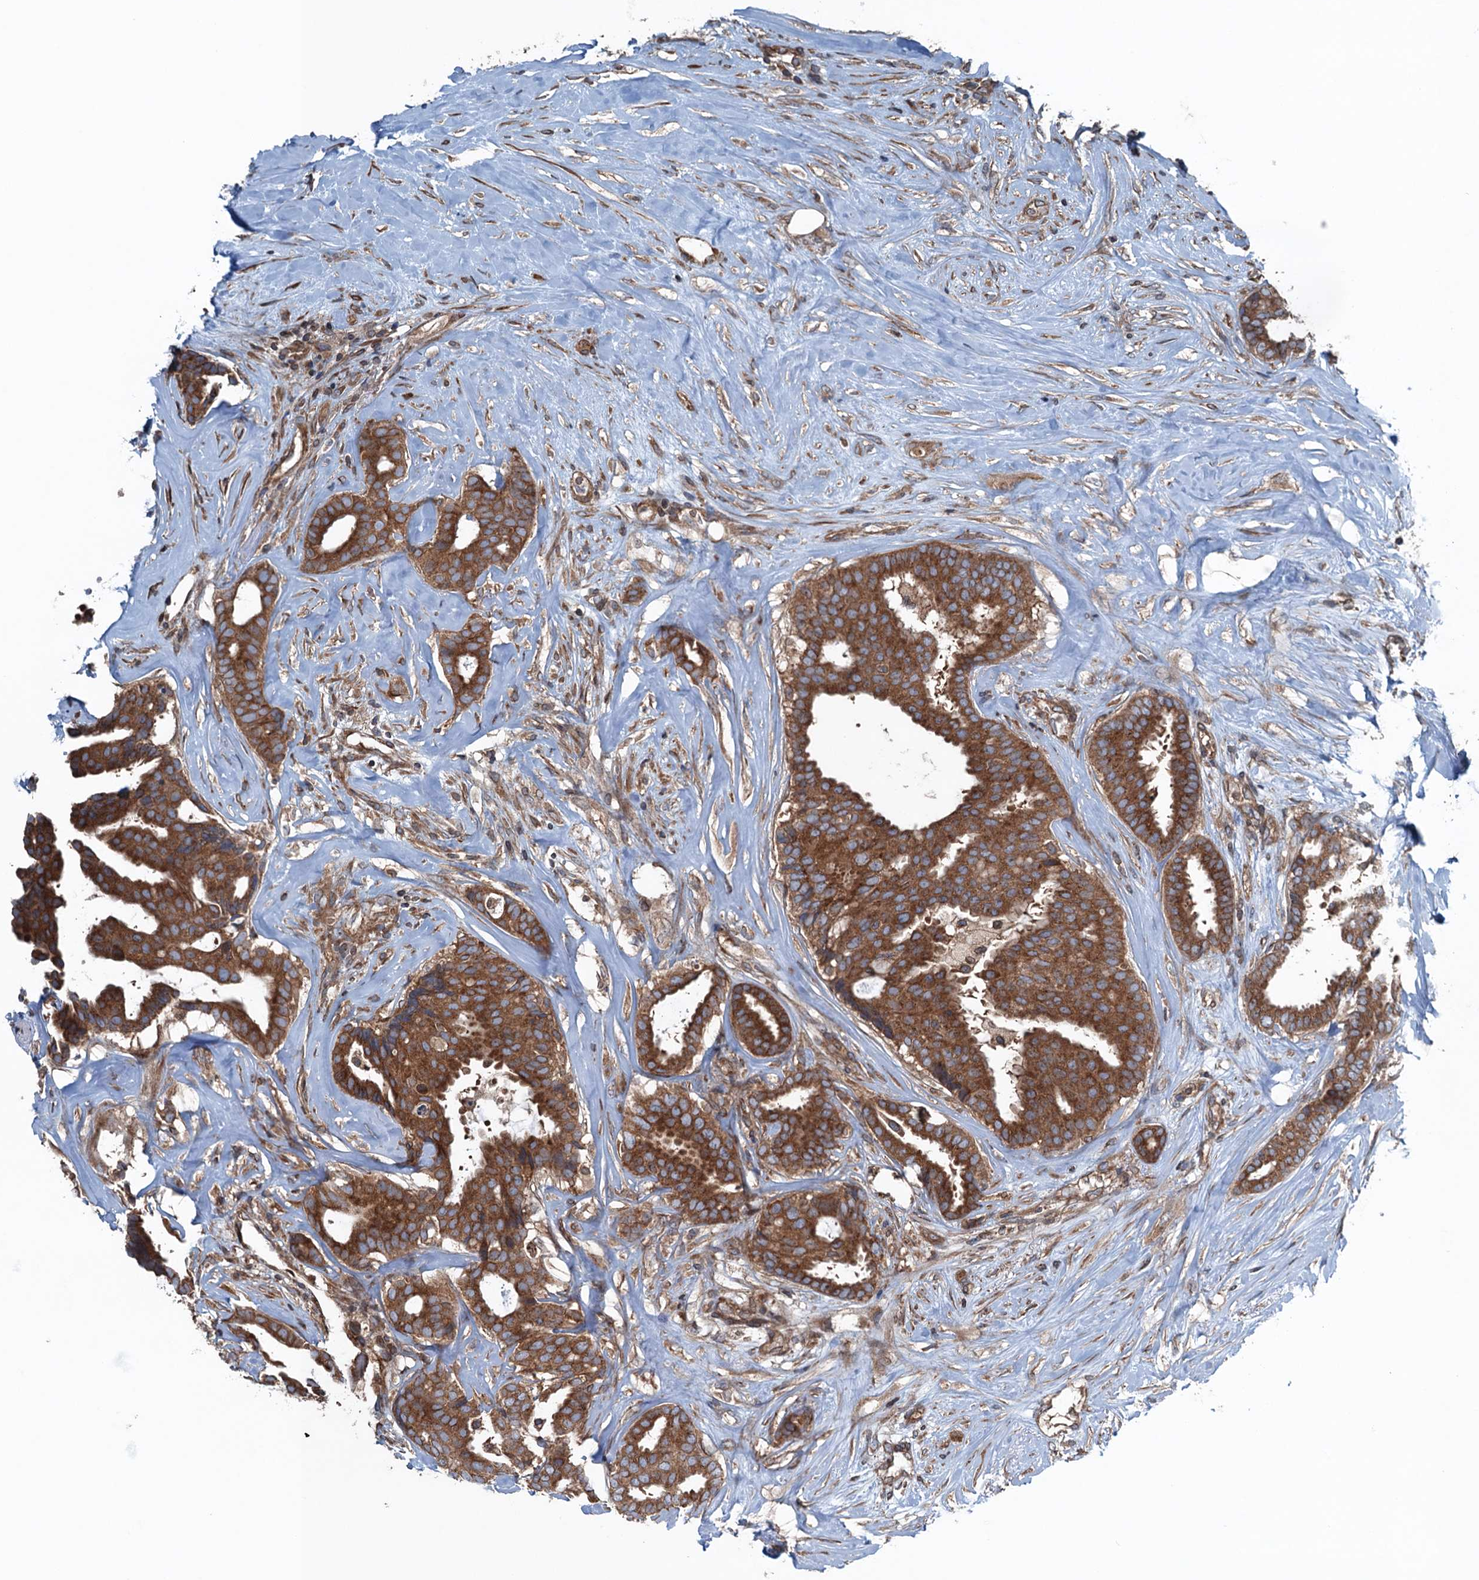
{"staining": {"intensity": "strong", "quantity": ">75%", "location": "cytoplasmic/membranous"}, "tissue": "breast cancer", "cell_type": "Tumor cells", "image_type": "cancer", "snomed": [{"axis": "morphology", "description": "Duct carcinoma"}, {"axis": "topography", "description": "Breast"}], "caption": "Invasive ductal carcinoma (breast) tissue exhibits strong cytoplasmic/membranous positivity in about >75% of tumor cells, visualized by immunohistochemistry.", "gene": "TRAPPC8", "patient": {"sex": "female", "age": 75}}